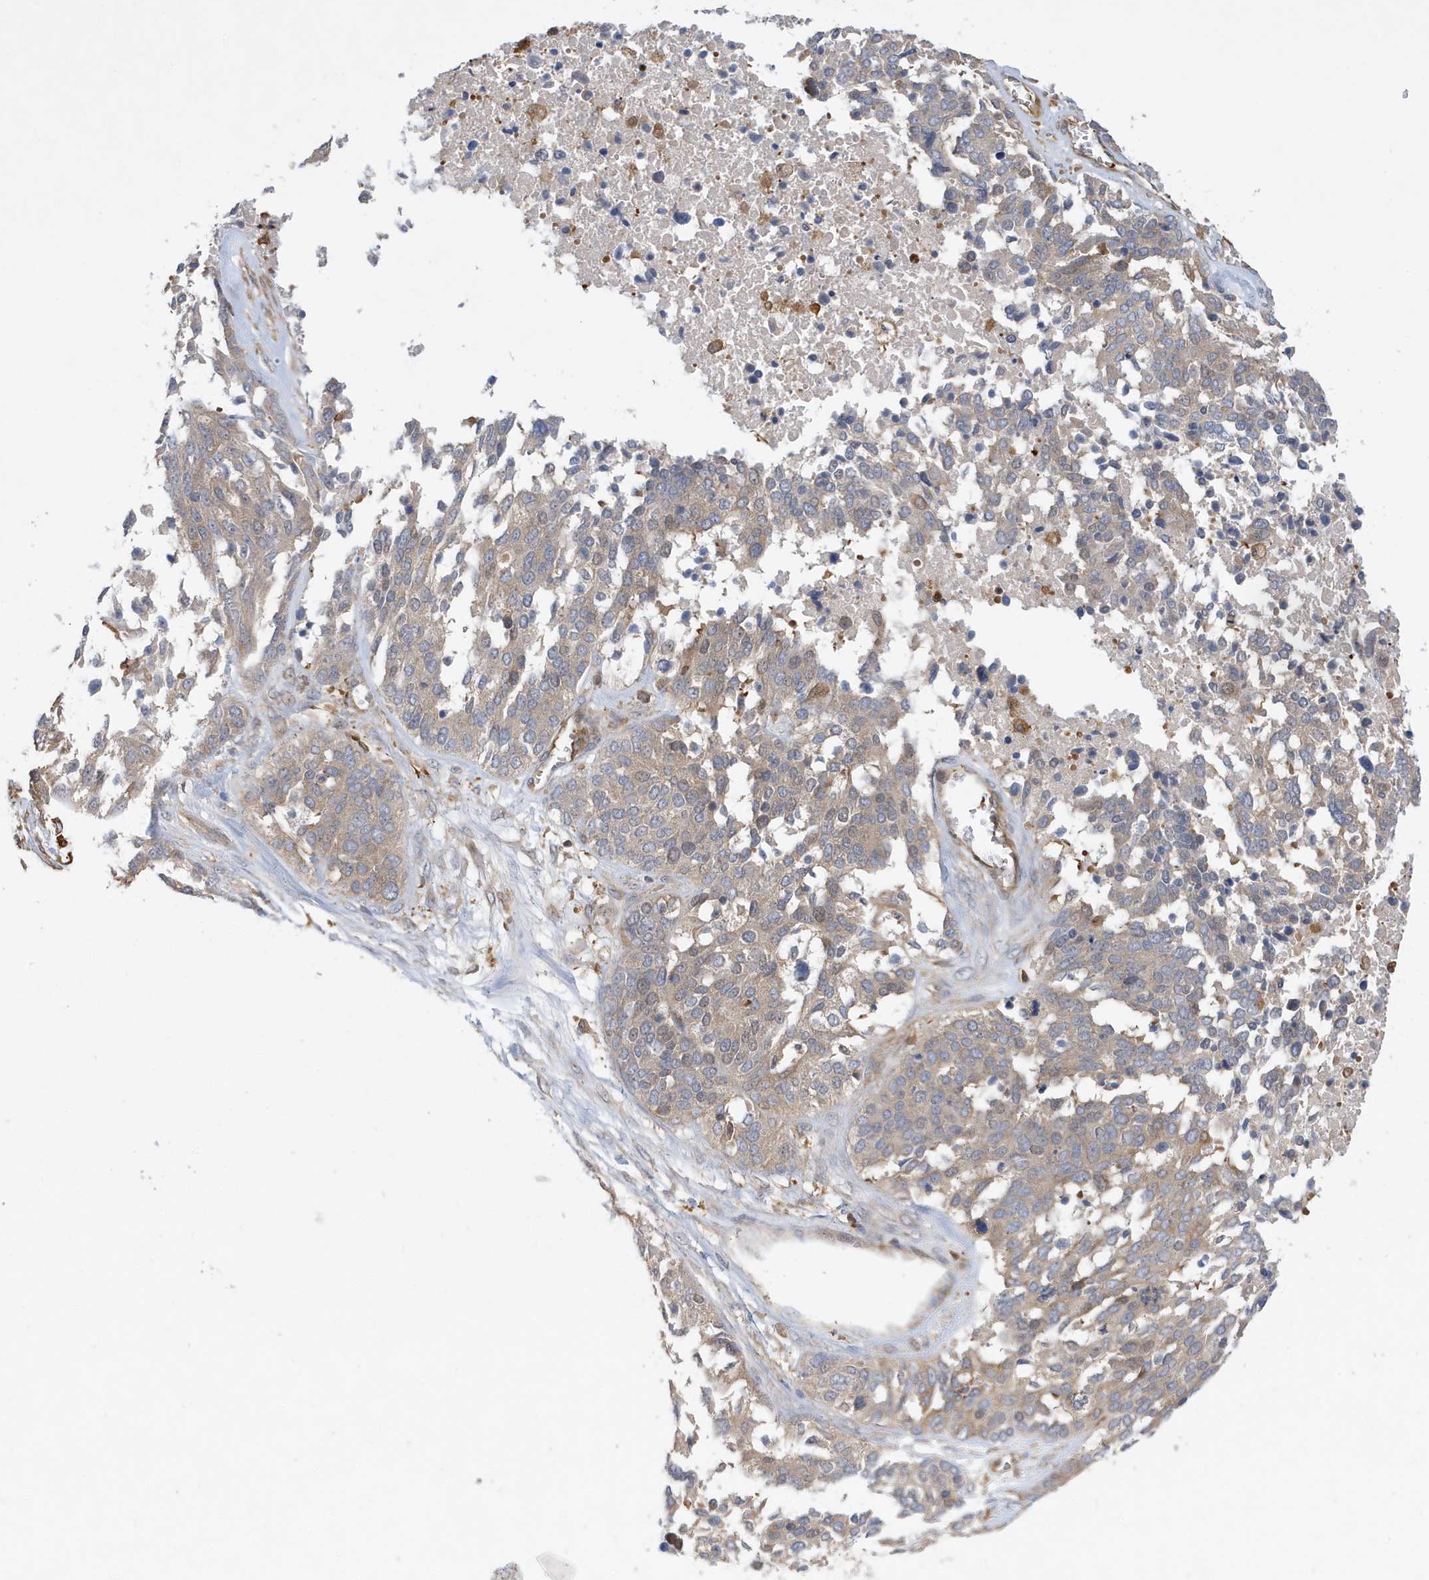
{"staining": {"intensity": "weak", "quantity": ">75%", "location": "cytoplasmic/membranous"}, "tissue": "ovarian cancer", "cell_type": "Tumor cells", "image_type": "cancer", "snomed": [{"axis": "morphology", "description": "Cystadenocarcinoma, serous, NOS"}, {"axis": "topography", "description": "Ovary"}], "caption": "This micrograph reveals immunohistochemistry (IHC) staining of ovarian cancer, with low weak cytoplasmic/membranous expression in about >75% of tumor cells.", "gene": "LAPTM4A", "patient": {"sex": "female", "age": 44}}